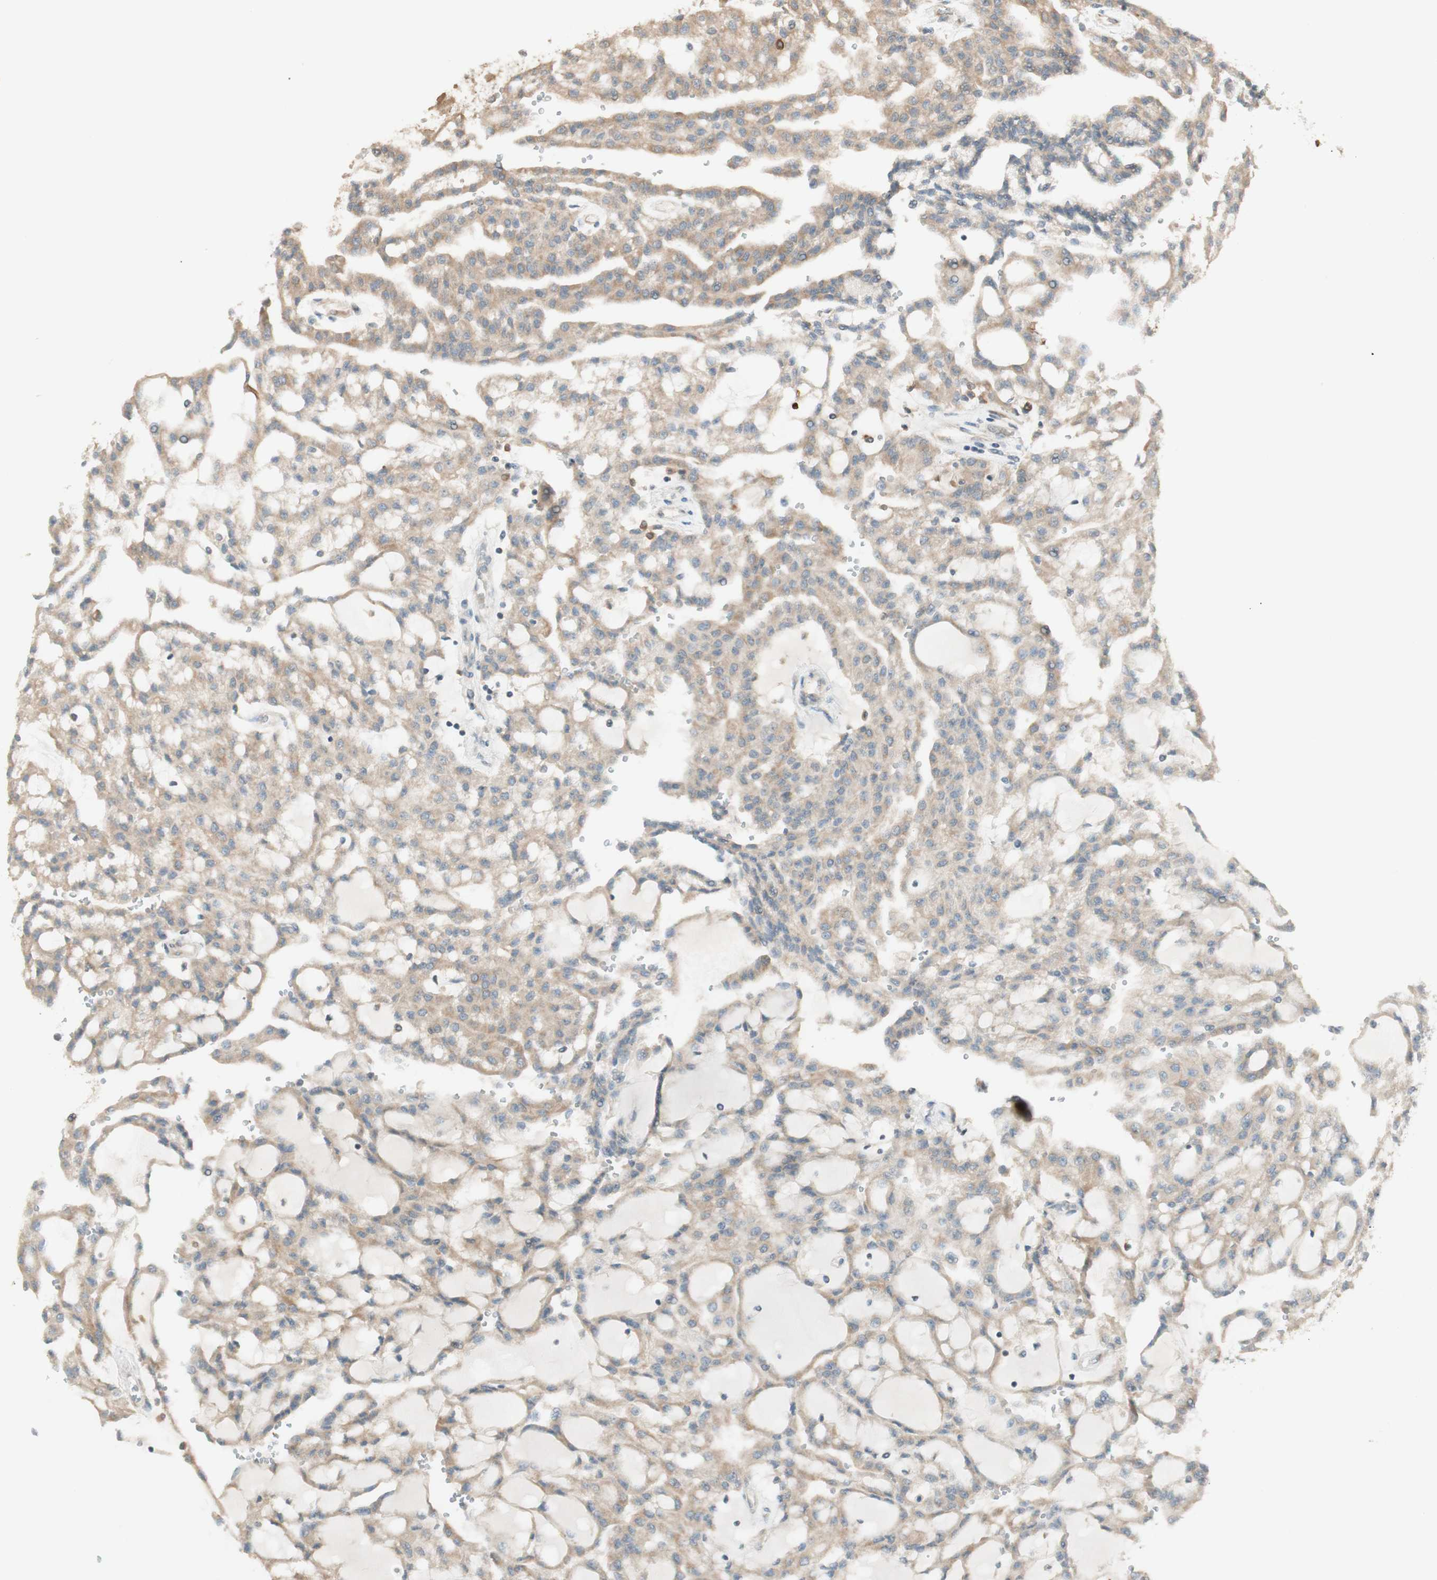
{"staining": {"intensity": "moderate", "quantity": ">75%", "location": "cytoplasmic/membranous"}, "tissue": "renal cancer", "cell_type": "Tumor cells", "image_type": "cancer", "snomed": [{"axis": "morphology", "description": "Adenocarcinoma, NOS"}, {"axis": "topography", "description": "Kidney"}], "caption": "Adenocarcinoma (renal) stained with a protein marker demonstrates moderate staining in tumor cells.", "gene": "CLCN2", "patient": {"sex": "male", "age": 63}}